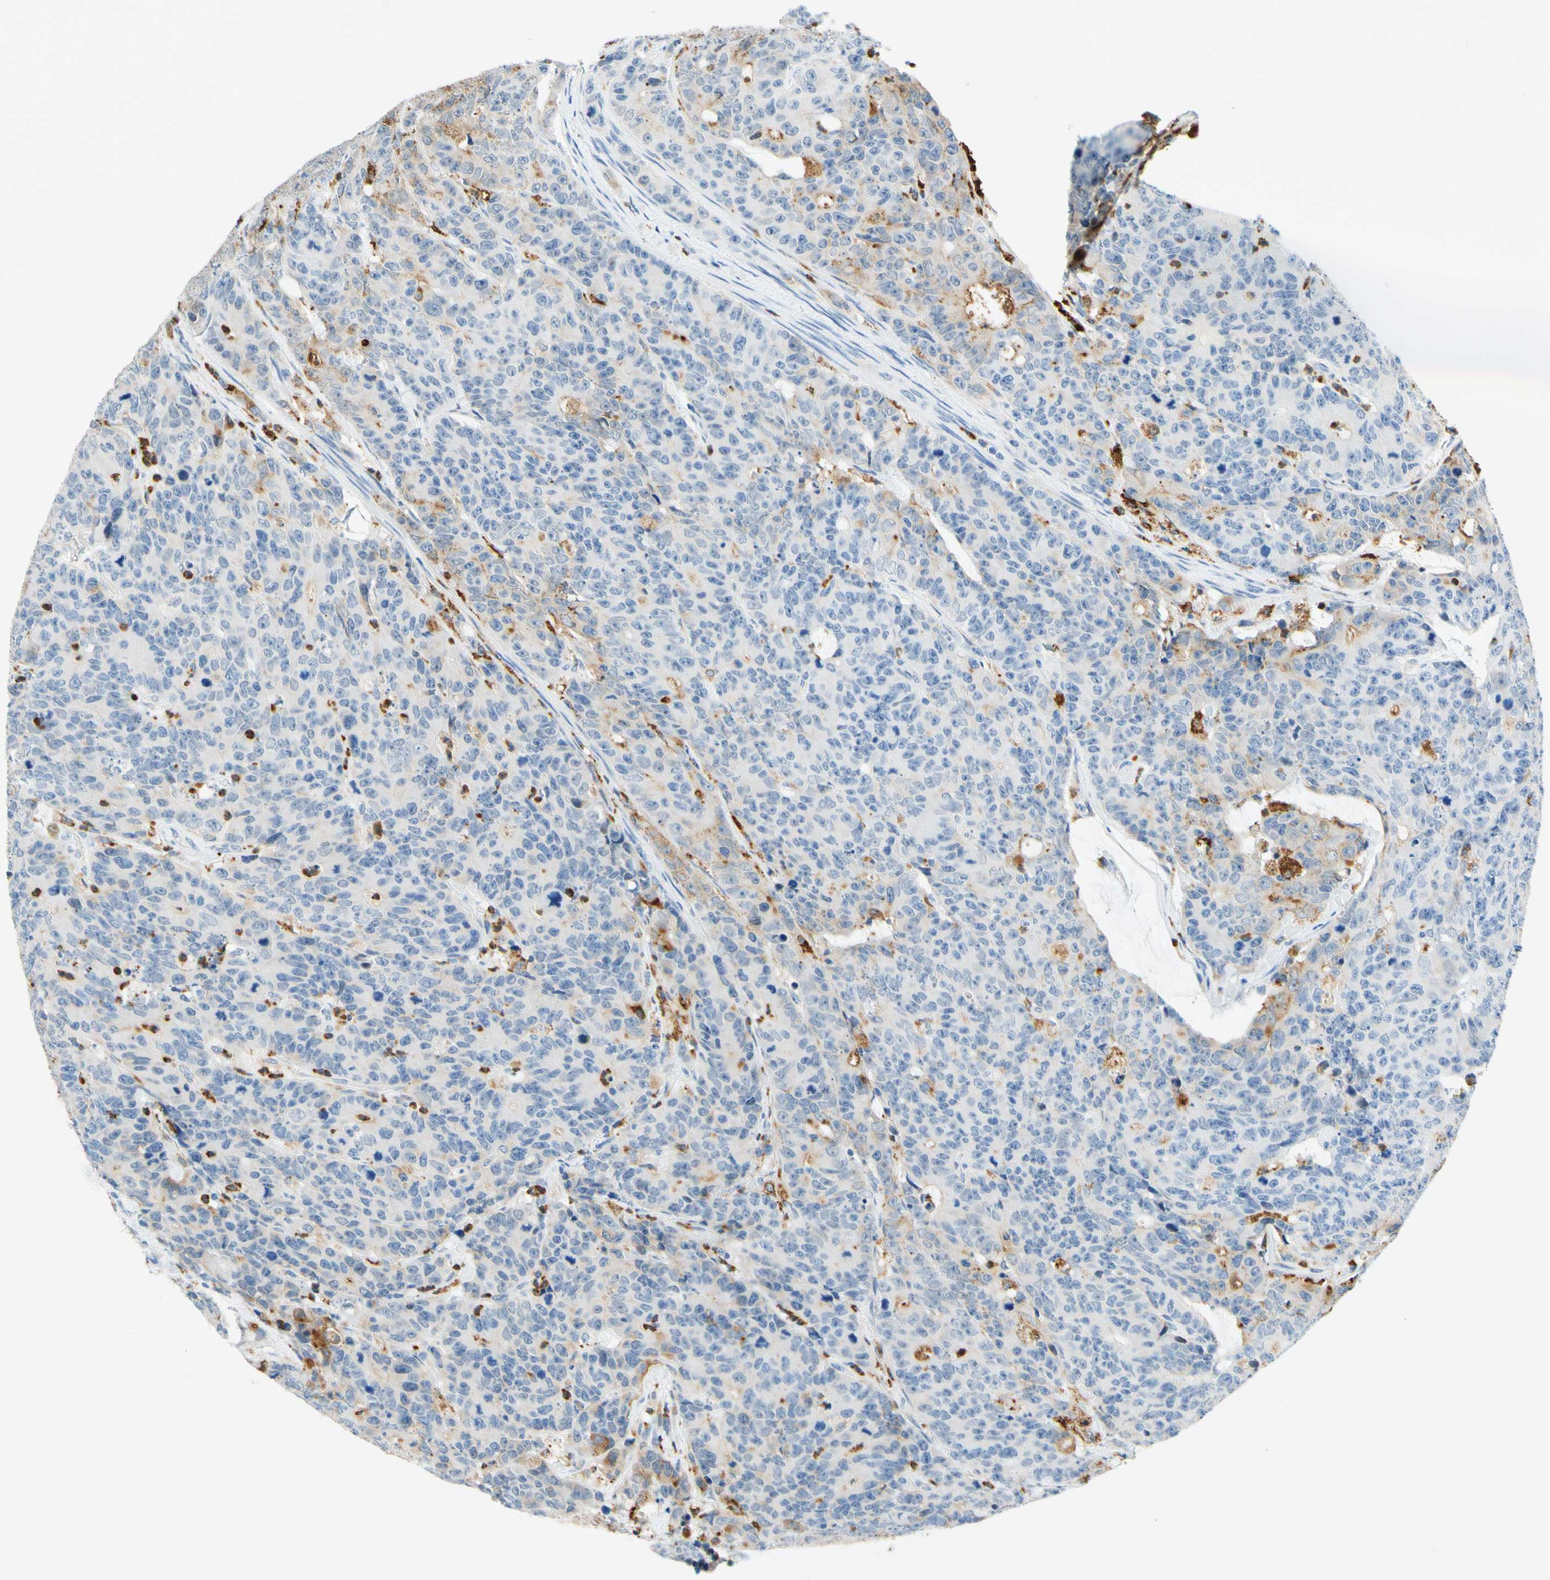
{"staining": {"intensity": "negative", "quantity": "none", "location": "none"}, "tissue": "colorectal cancer", "cell_type": "Tumor cells", "image_type": "cancer", "snomed": [{"axis": "morphology", "description": "Adenocarcinoma, NOS"}, {"axis": "topography", "description": "Colon"}], "caption": "High magnification brightfield microscopy of colorectal cancer stained with DAB (brown) and counterstained with hematoxylin (blue): tumor cells show no significant staining.", "gene": "TREM2", "patient": {"sex": "female", "age": 86}}